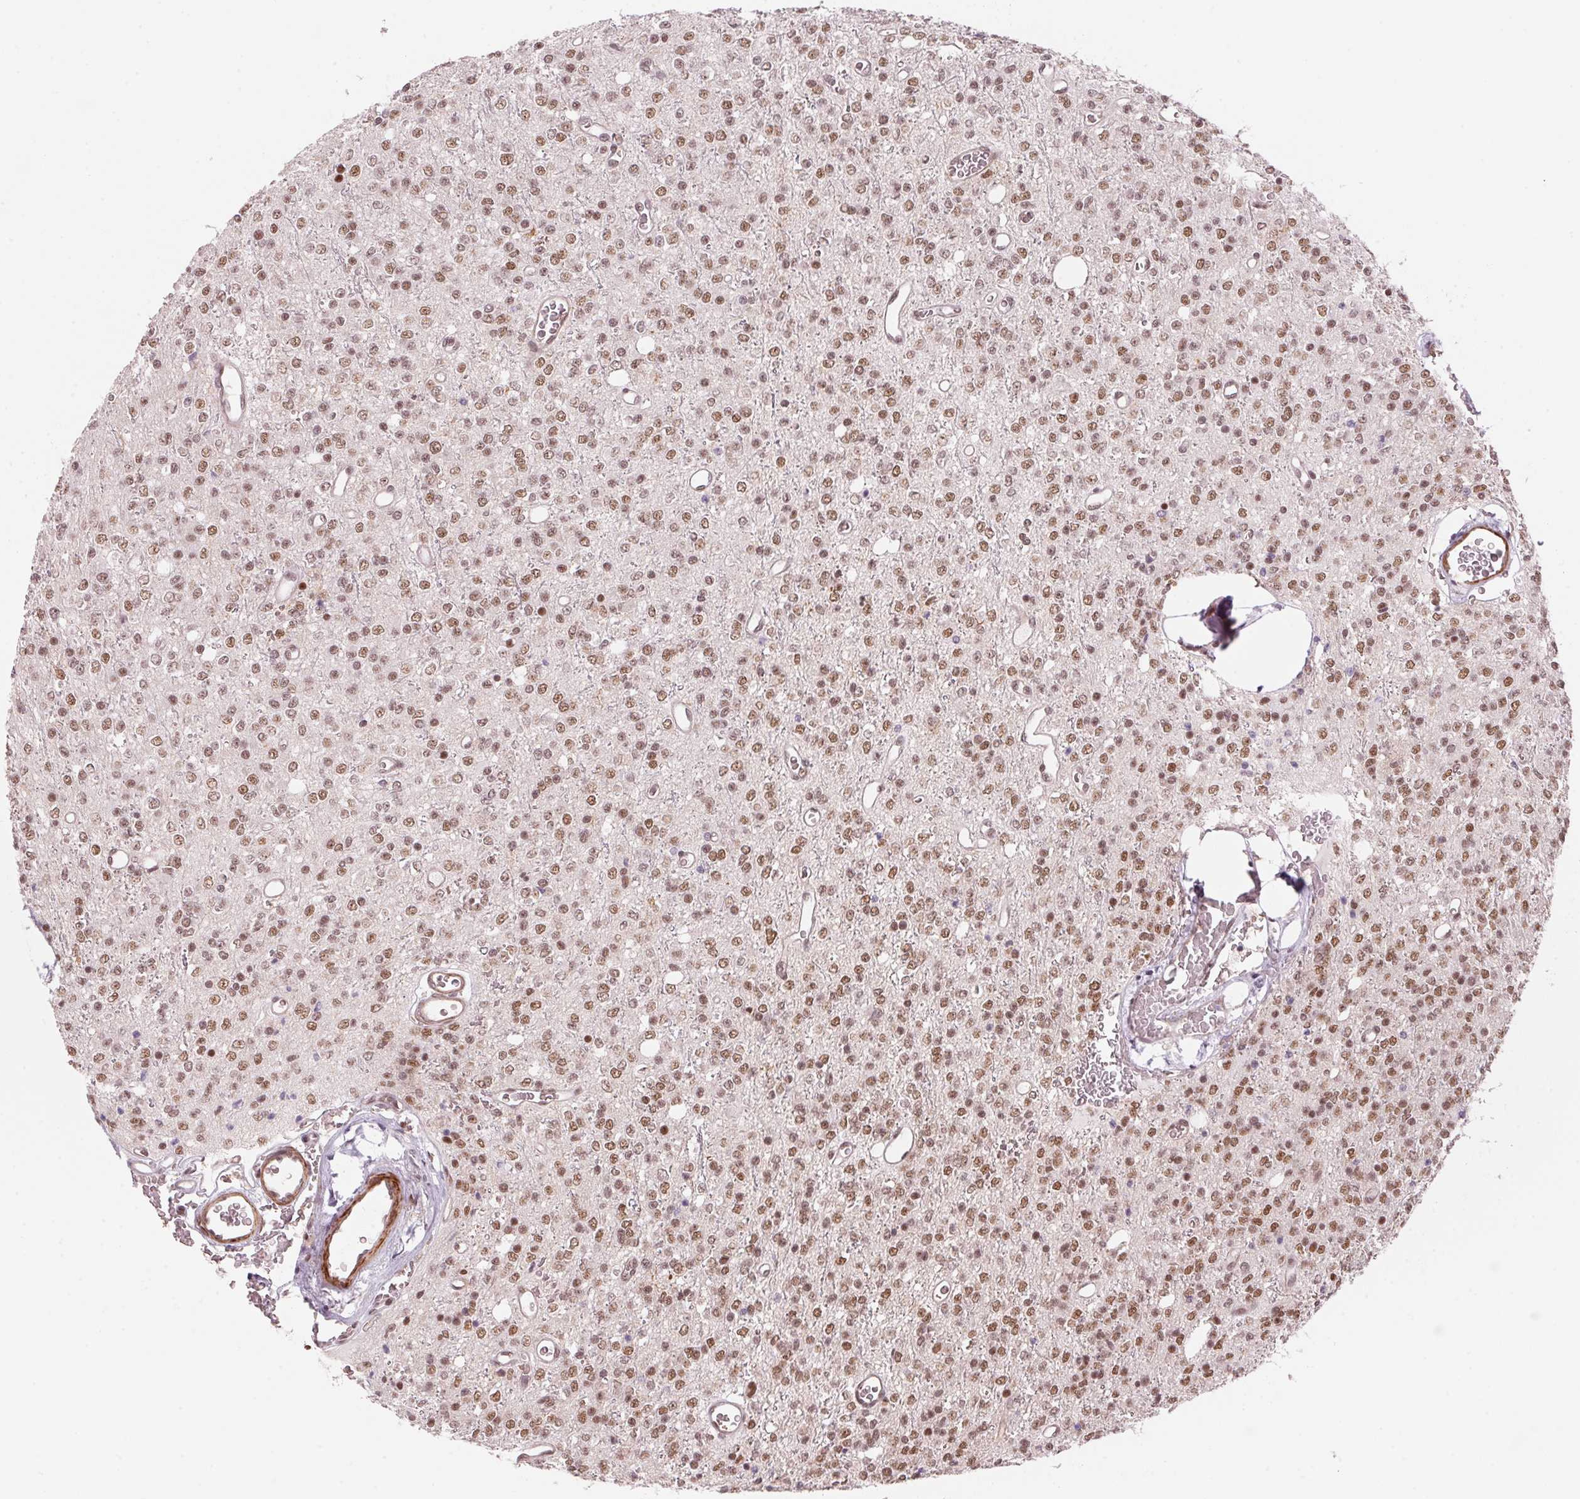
{"staining": {"intensity": "moderate", "quantity": ">75%", "location": "nuclear"}, "tissue": "glioma", "cell_type": "Tumor cells", "image_type": "cancer", "snomed": [{"axis": "morphology", "description": "Glioma, malignant, Low grade"}, {"axis": "topography", "description": "Brain"}], "caption": "Approximately >75% of tumor cells in glioma display moderate nuclear protein expression as visualized by brown immunohistochemical staining.", "gene": "HNRNPDL", "patient": {"sex": "female", "age": 45}}